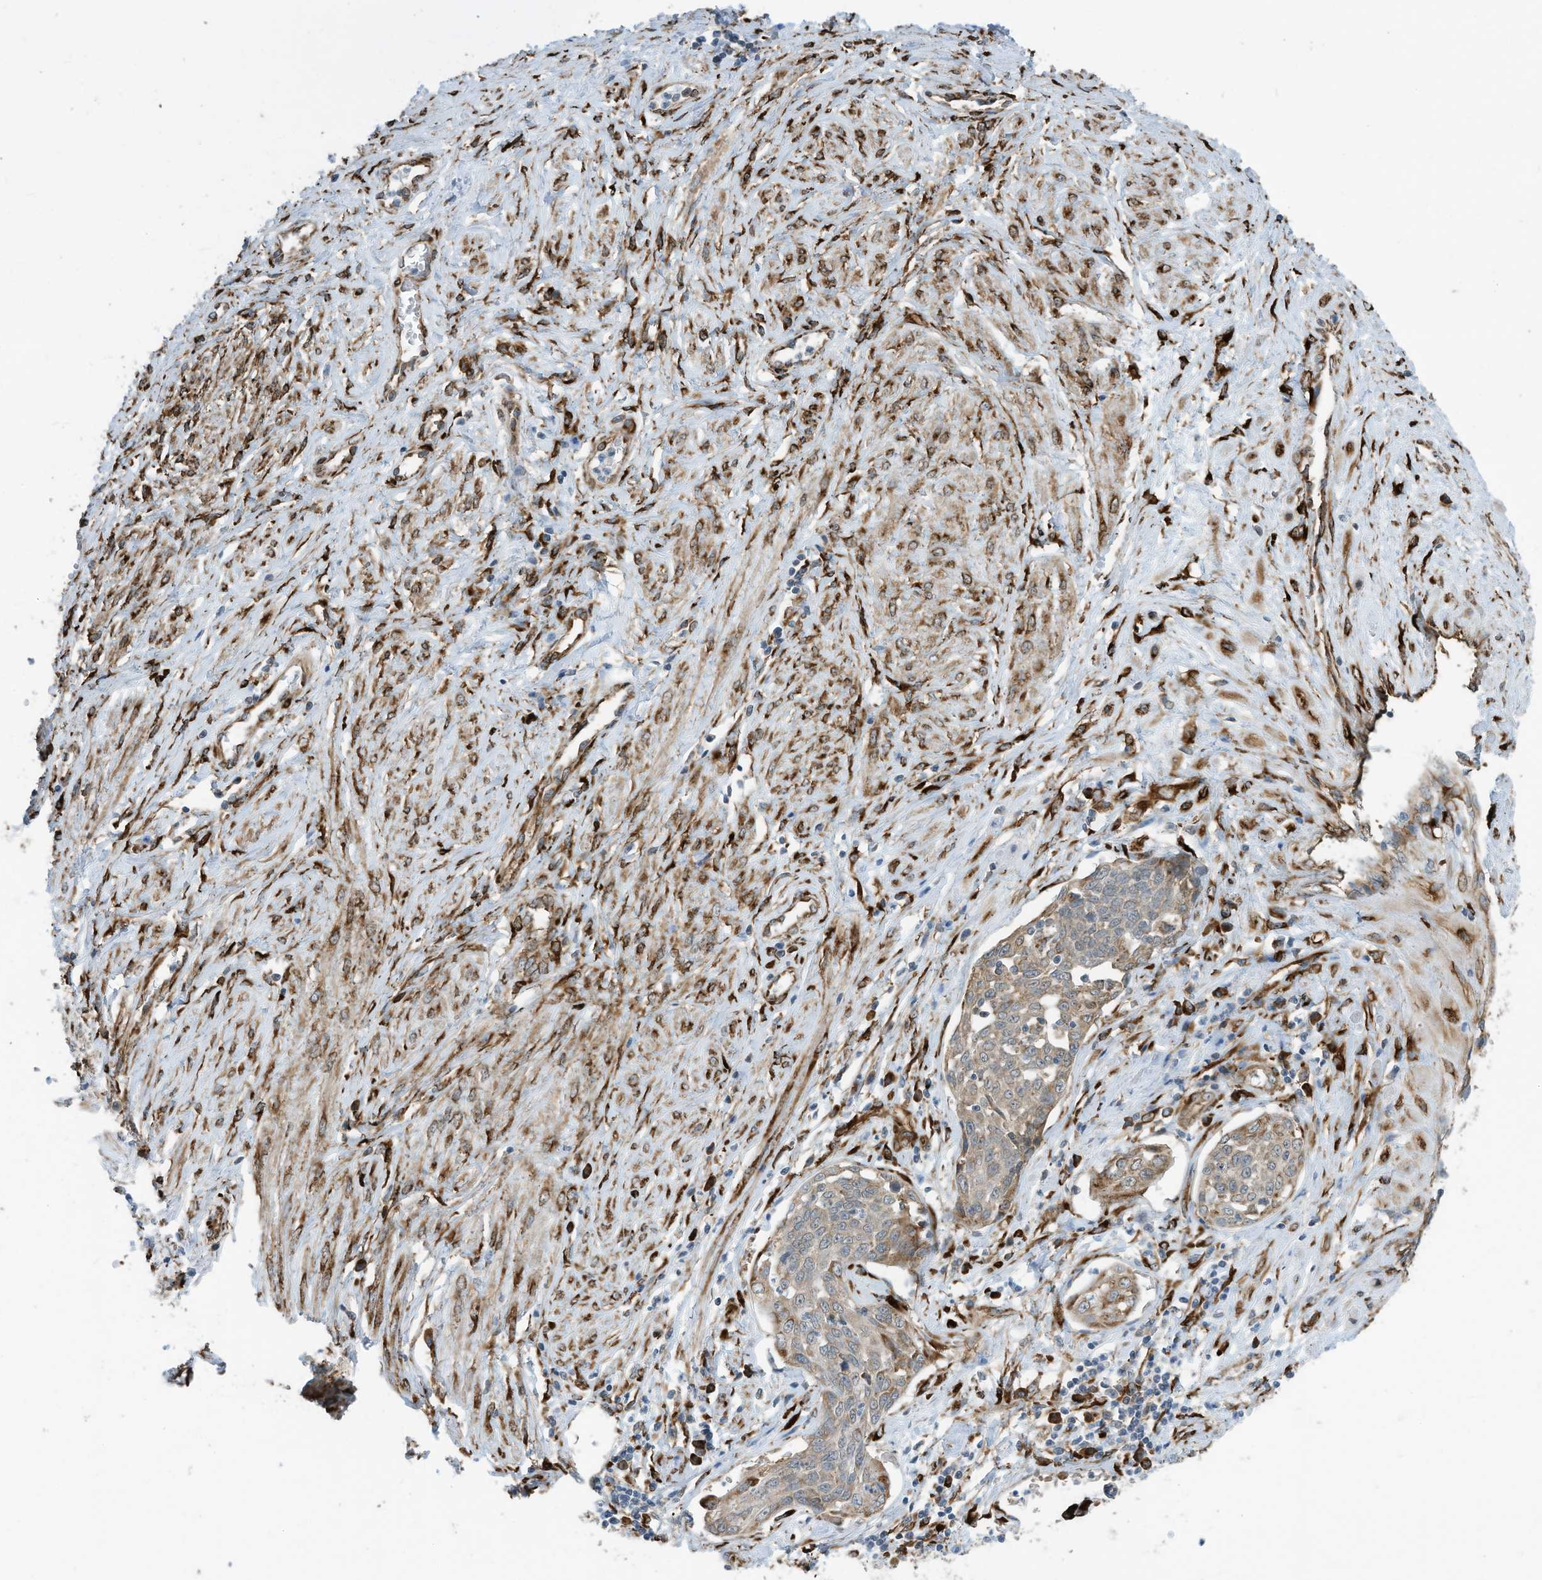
{"staining": {"intensity": "weak", "quantity": "<25%", "location": "cytoplasmic/membranous"}, "tissue": "cervical cancer", "cell_type": "Tumor cells", "image_type": "cancer", "snomed": [{"axis": "morphology", "description": "Squamous cell carcinoma, NOS"}, {"axis": "topography", "description": "Cervix"}], "caption": "IHC photomicrograph of neoplastic tissue: human cervical cancer stained with DAB (3,3'-diaminobenzidine) exhibits no significant protein staining in tumor cells.", "gene": "ZBTB45", "patient": {"sex": "female", "age": 34}}